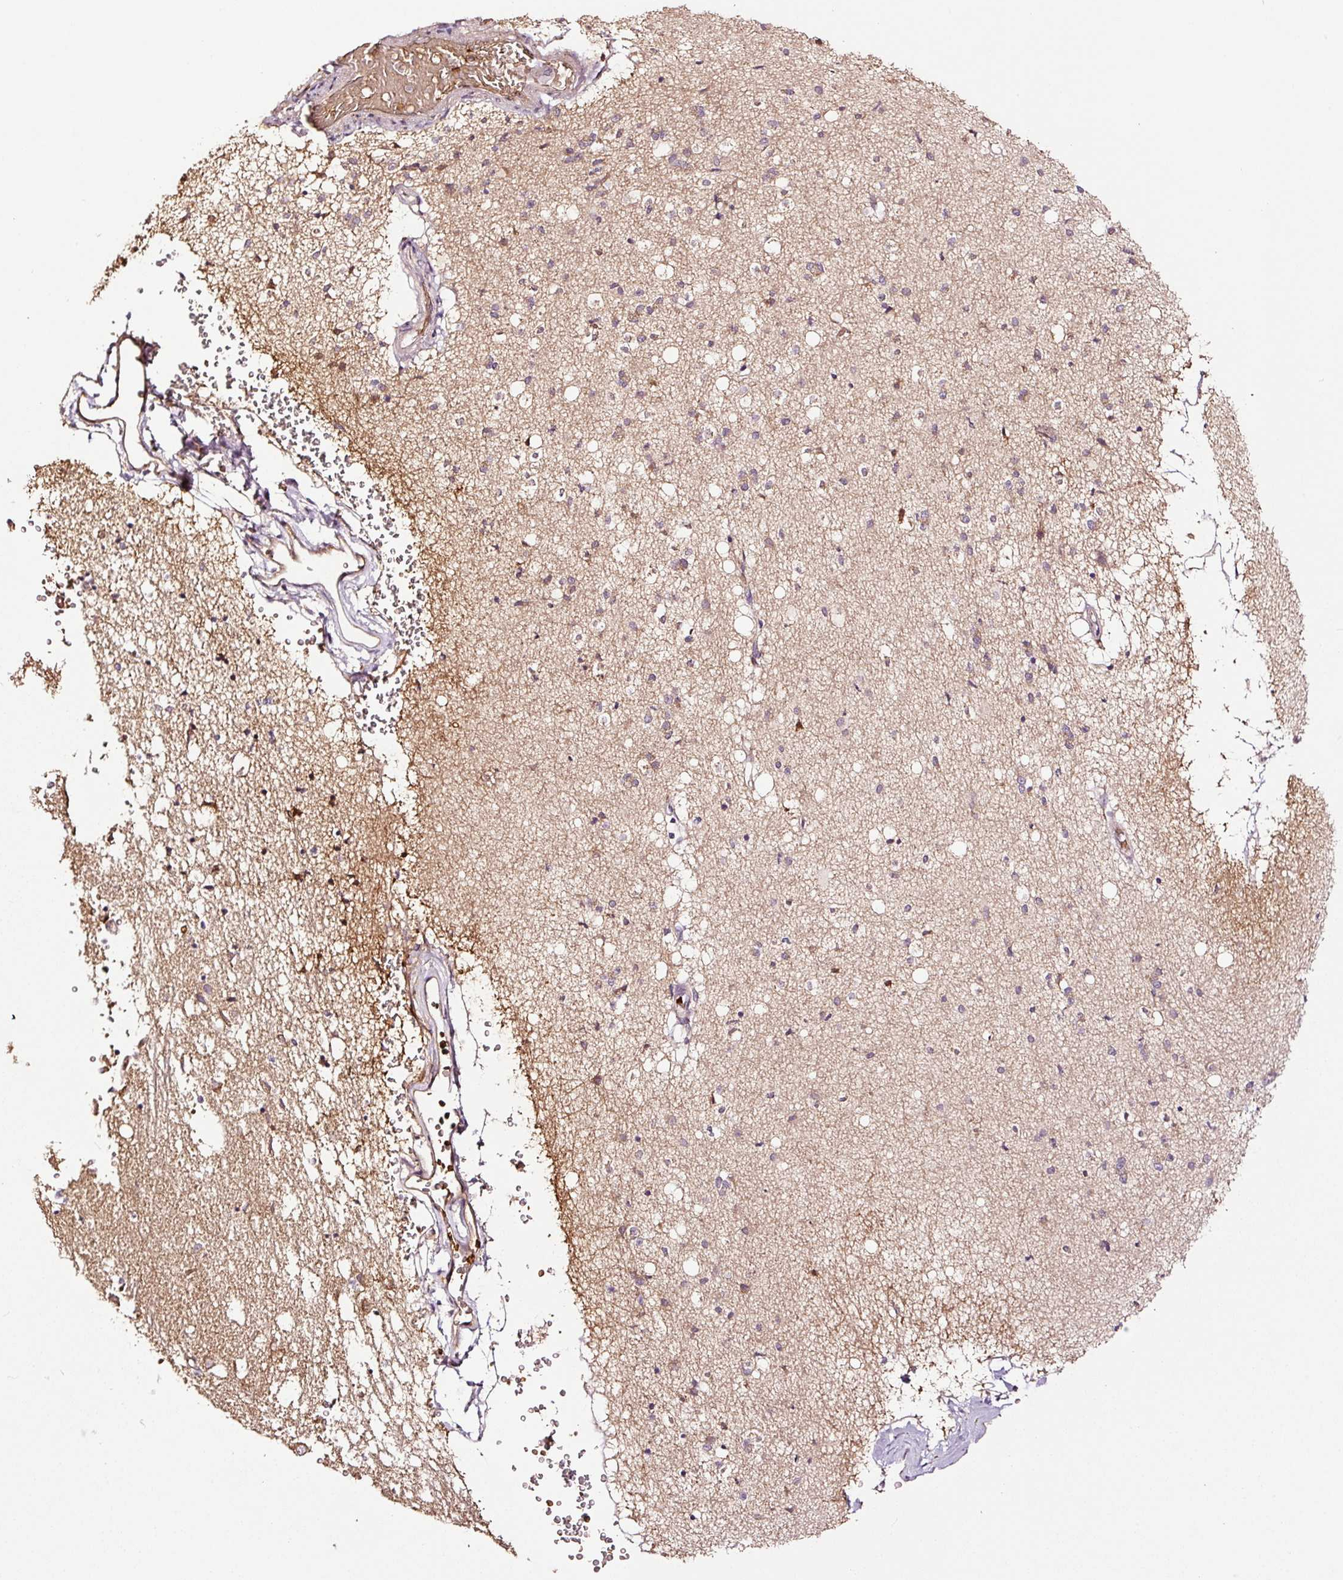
{"staining": {"intensity": "moderate", "quantity": "<25%", "location": "cytoplasmic/membranous"}, "tissue": "caudate", "cell_type": "Glial cells", "image_type": "normal", "snomed": [{"axis": "morphology", "description": "Normal tissue, NOS"}, {"axis": "topography", "description": "Lateral ventricle wall"}], "caption": "A brown stain shows moderate cytoplasmic/membranous positivity of a protein in glial cells of benign human caudate.", "gene": "PGLYRP2", "patient": {"sex": "male", "age": 58}}